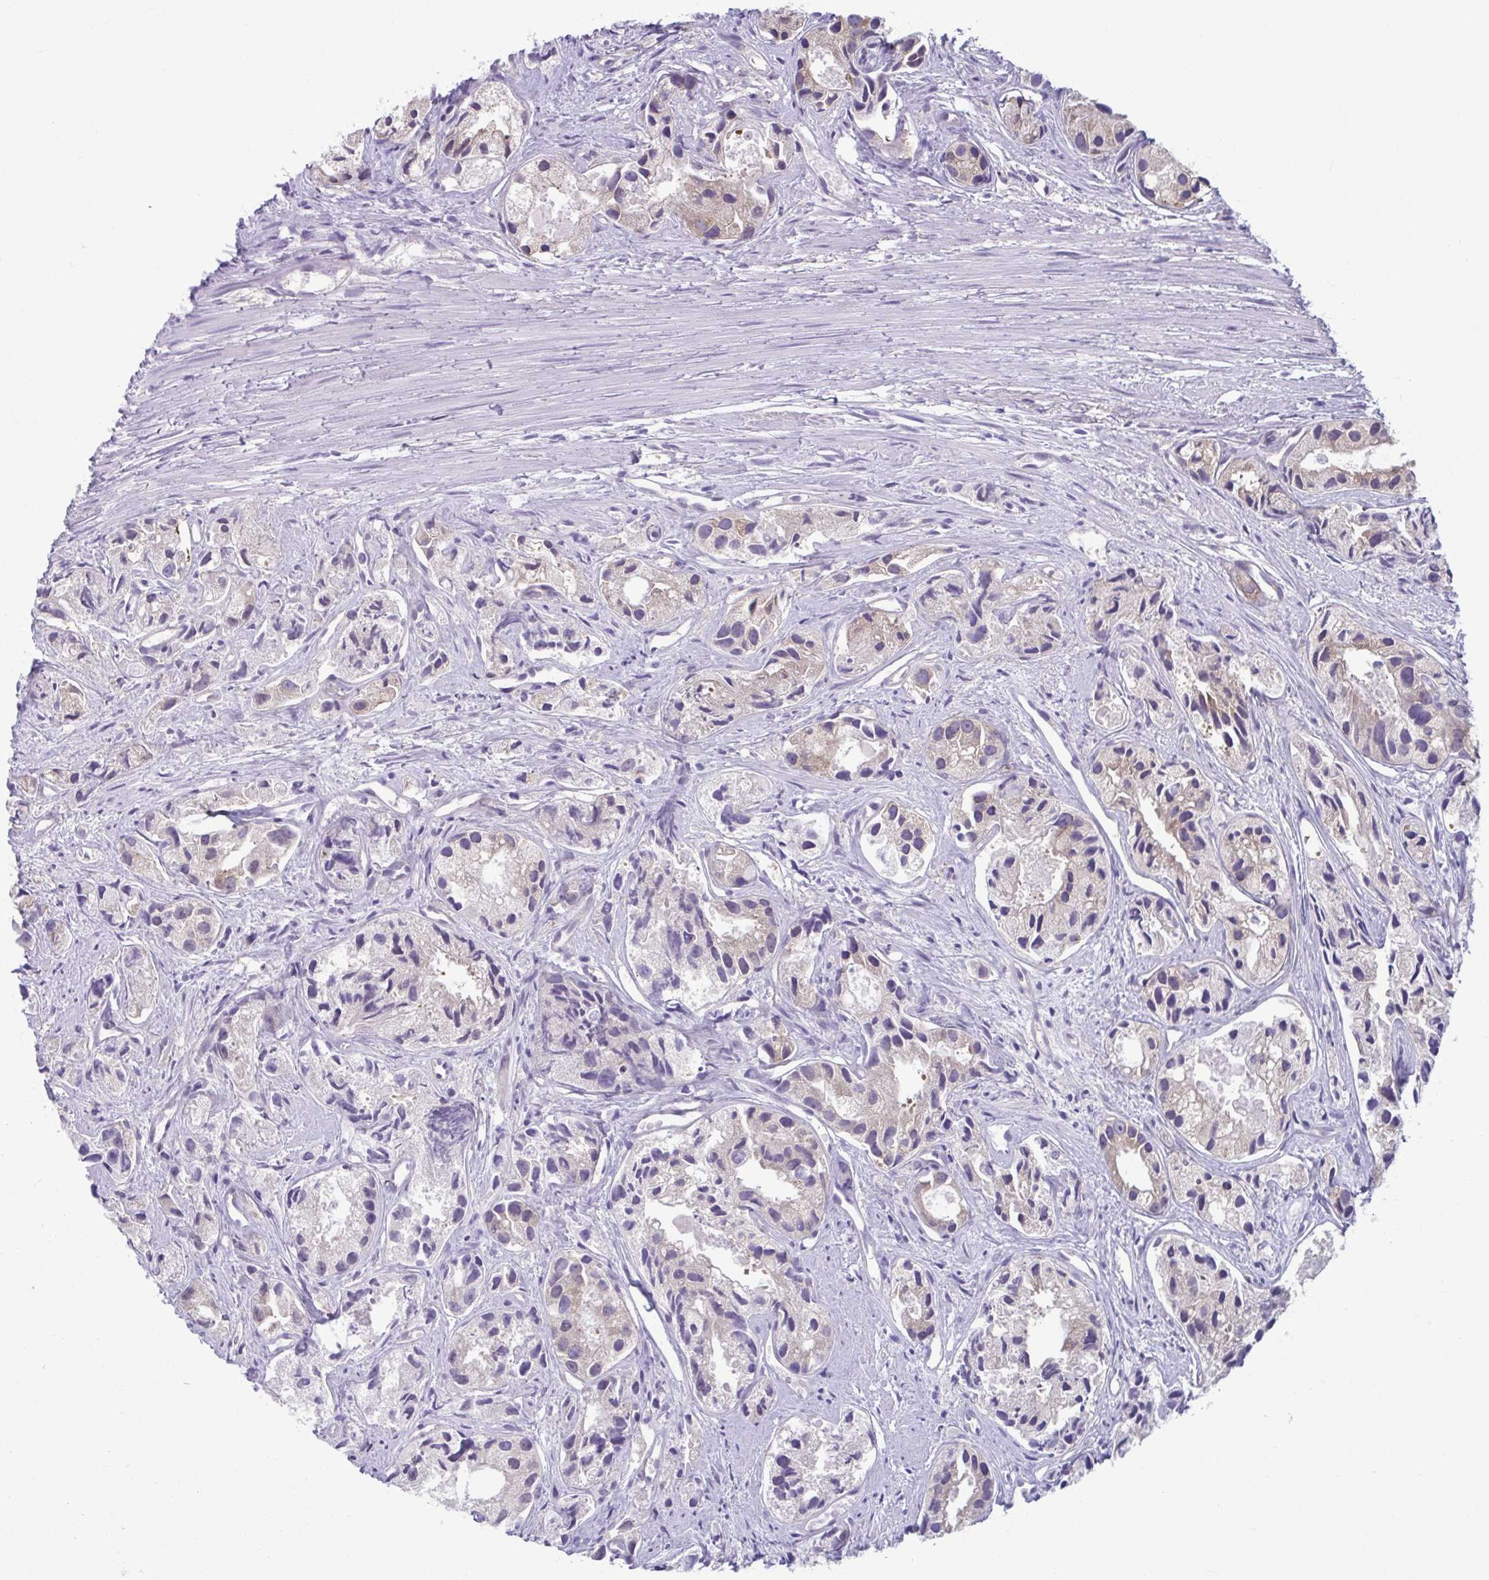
{"staining": {"intensity": "negative", "quantity": "none", "location": "none"}, "tissue": "prostate cancer", "cell_type": "Tumor cells", "image_type": "cancer", "snomed": [{"axis": "morphology", "description": "Adenocarcinoma, High grade"}, {"axis": "topography", "description": "Prostate"}], "caption": "High magnification brightfield microscopy of prostate cancer stained with DAB (brown) and counterstained with hematoxylin (blue): tumor cells show no significant expression. (Brightfield microscopy of DAB (3,3'-diaminobenzidine) IHC at high magnification).", "gene": "TMEM108", "patient": {"sex": "male", "age": 84}}